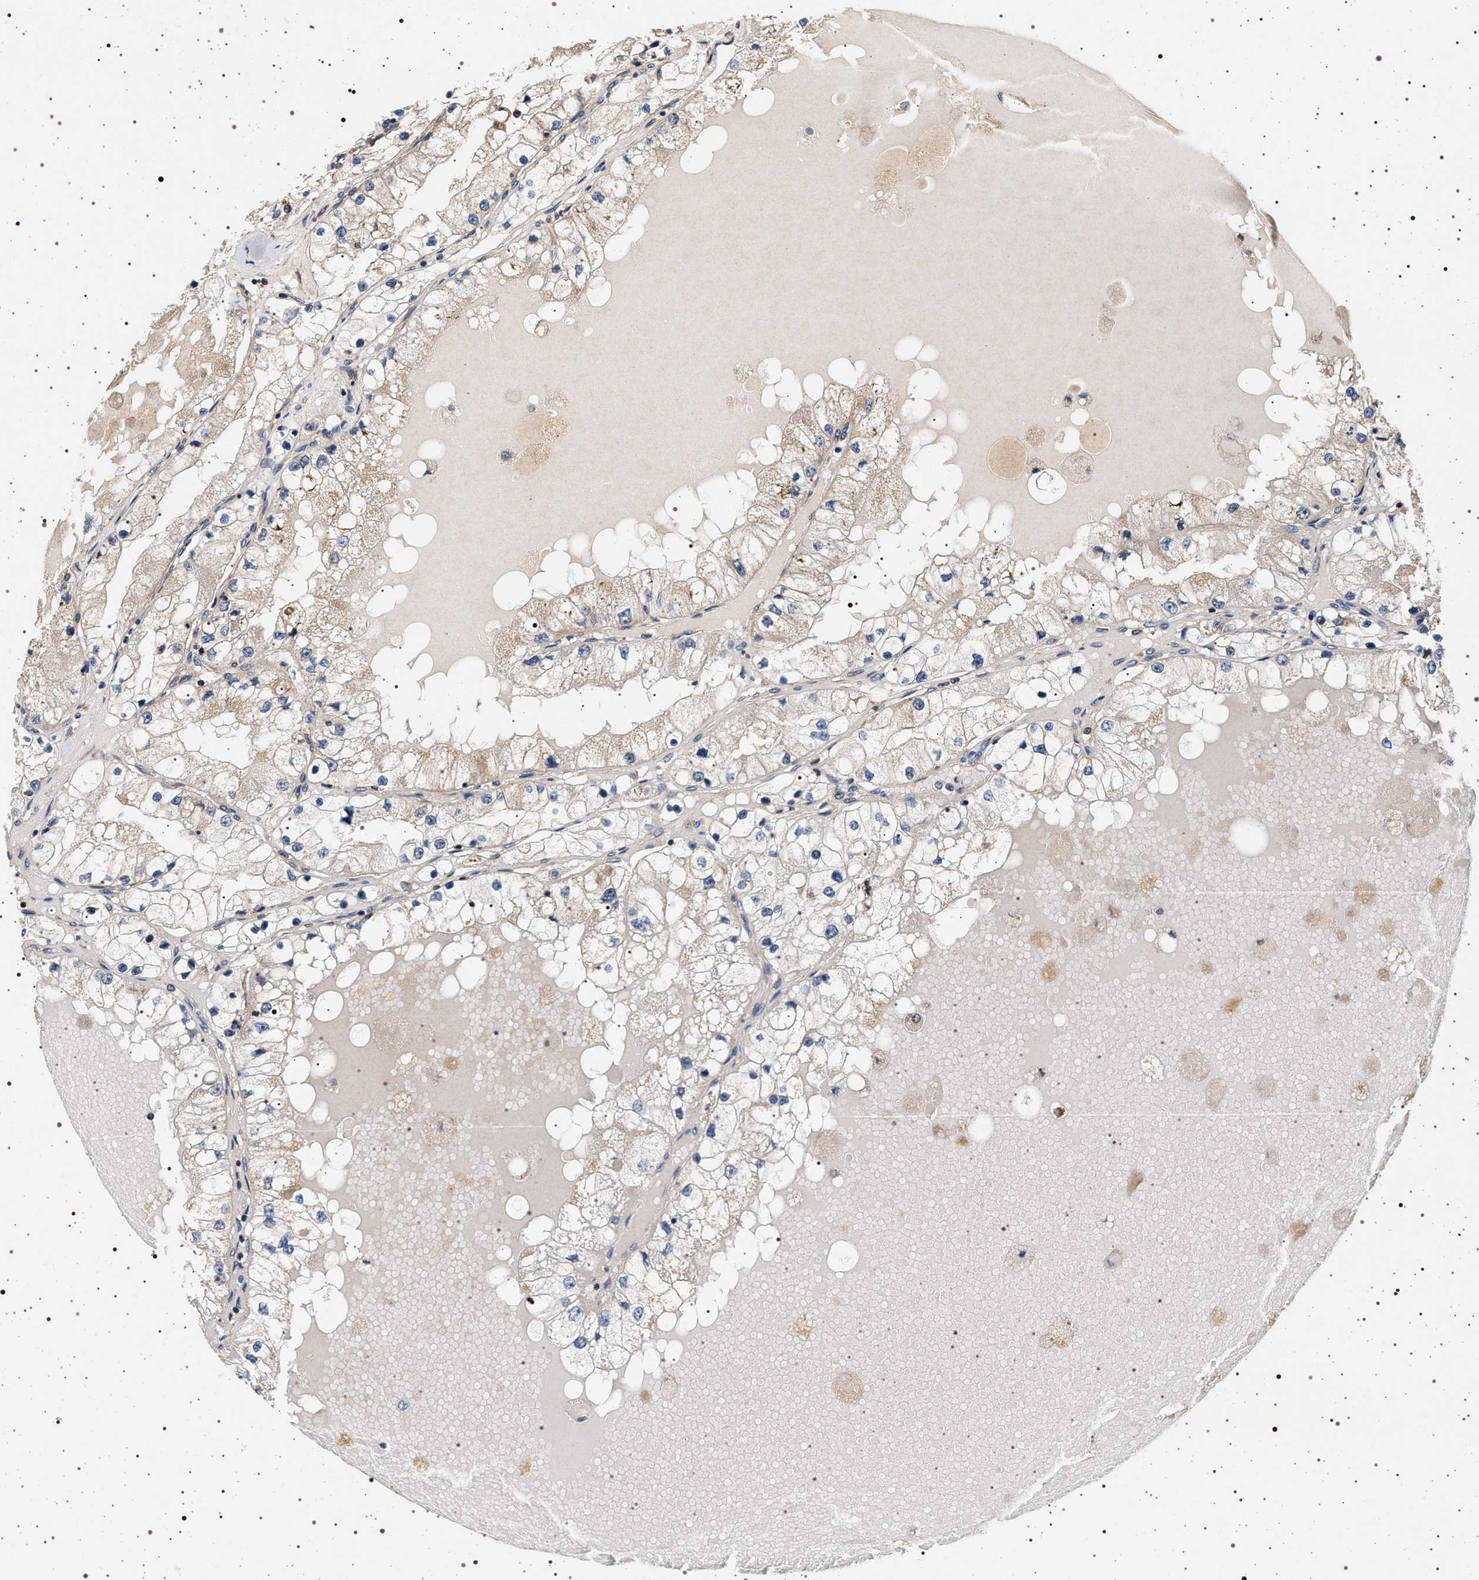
{"staining": {"intensity": "weak", "quantity": "<25%", "location": "cytoplasmic/membranous"}, "tissue": "renal cancer", "cell_type": "Tumor cells", "image_type": "cancer", "snomed": [{"axis": "morphology", "description": "Adenocarcinoma, NOS"}, {"axis": "topography", "description": "Kidney"}], "caption": "Image shows no significant protein staining in tumor cells of renal adenocarcinoma.", "gene": "DCBLD2", "patient": {"sex": "male", "age": 68}}